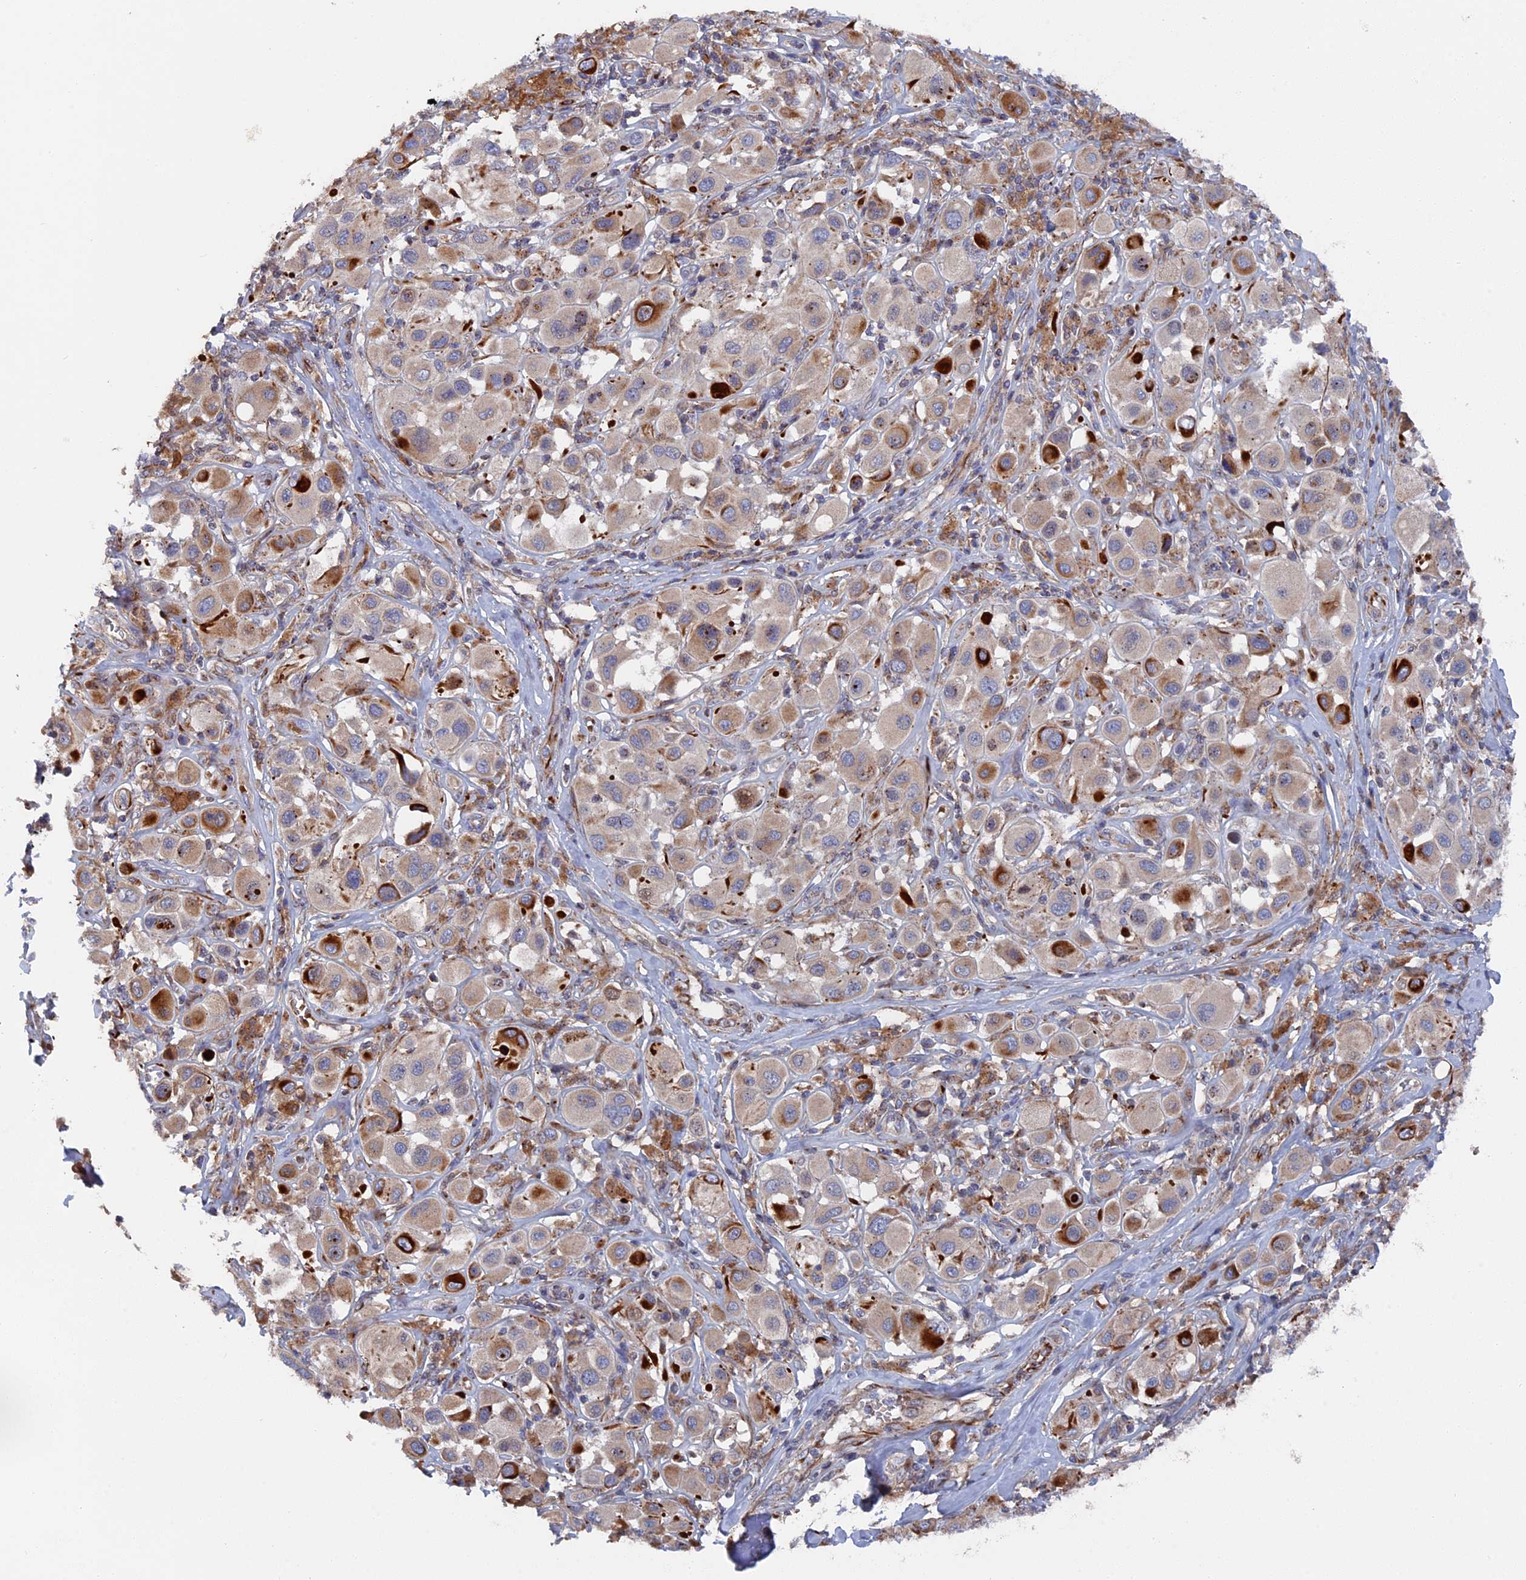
{"staining": {"intensity": "strong", "quantity": "<25%", "location": "cytoplasmic/membranous"}, "tissue": "melanoma", "cell_type": "Tumor cells", "image_type": "cancer", "snomed": [{"axis": "morphology", "description": "Malignant melanoma, Metastatic site"}, {"axis": "topography", "description": "Skin"}], "caption": "There is medium levels of strong cytoplasmic/membranous positivity in tumor cells of melanoma, as demonstrated by immunohistochemical staining (brown color).", "gene": "SMG9", "patient": {"sex": "male", "age": 41}}